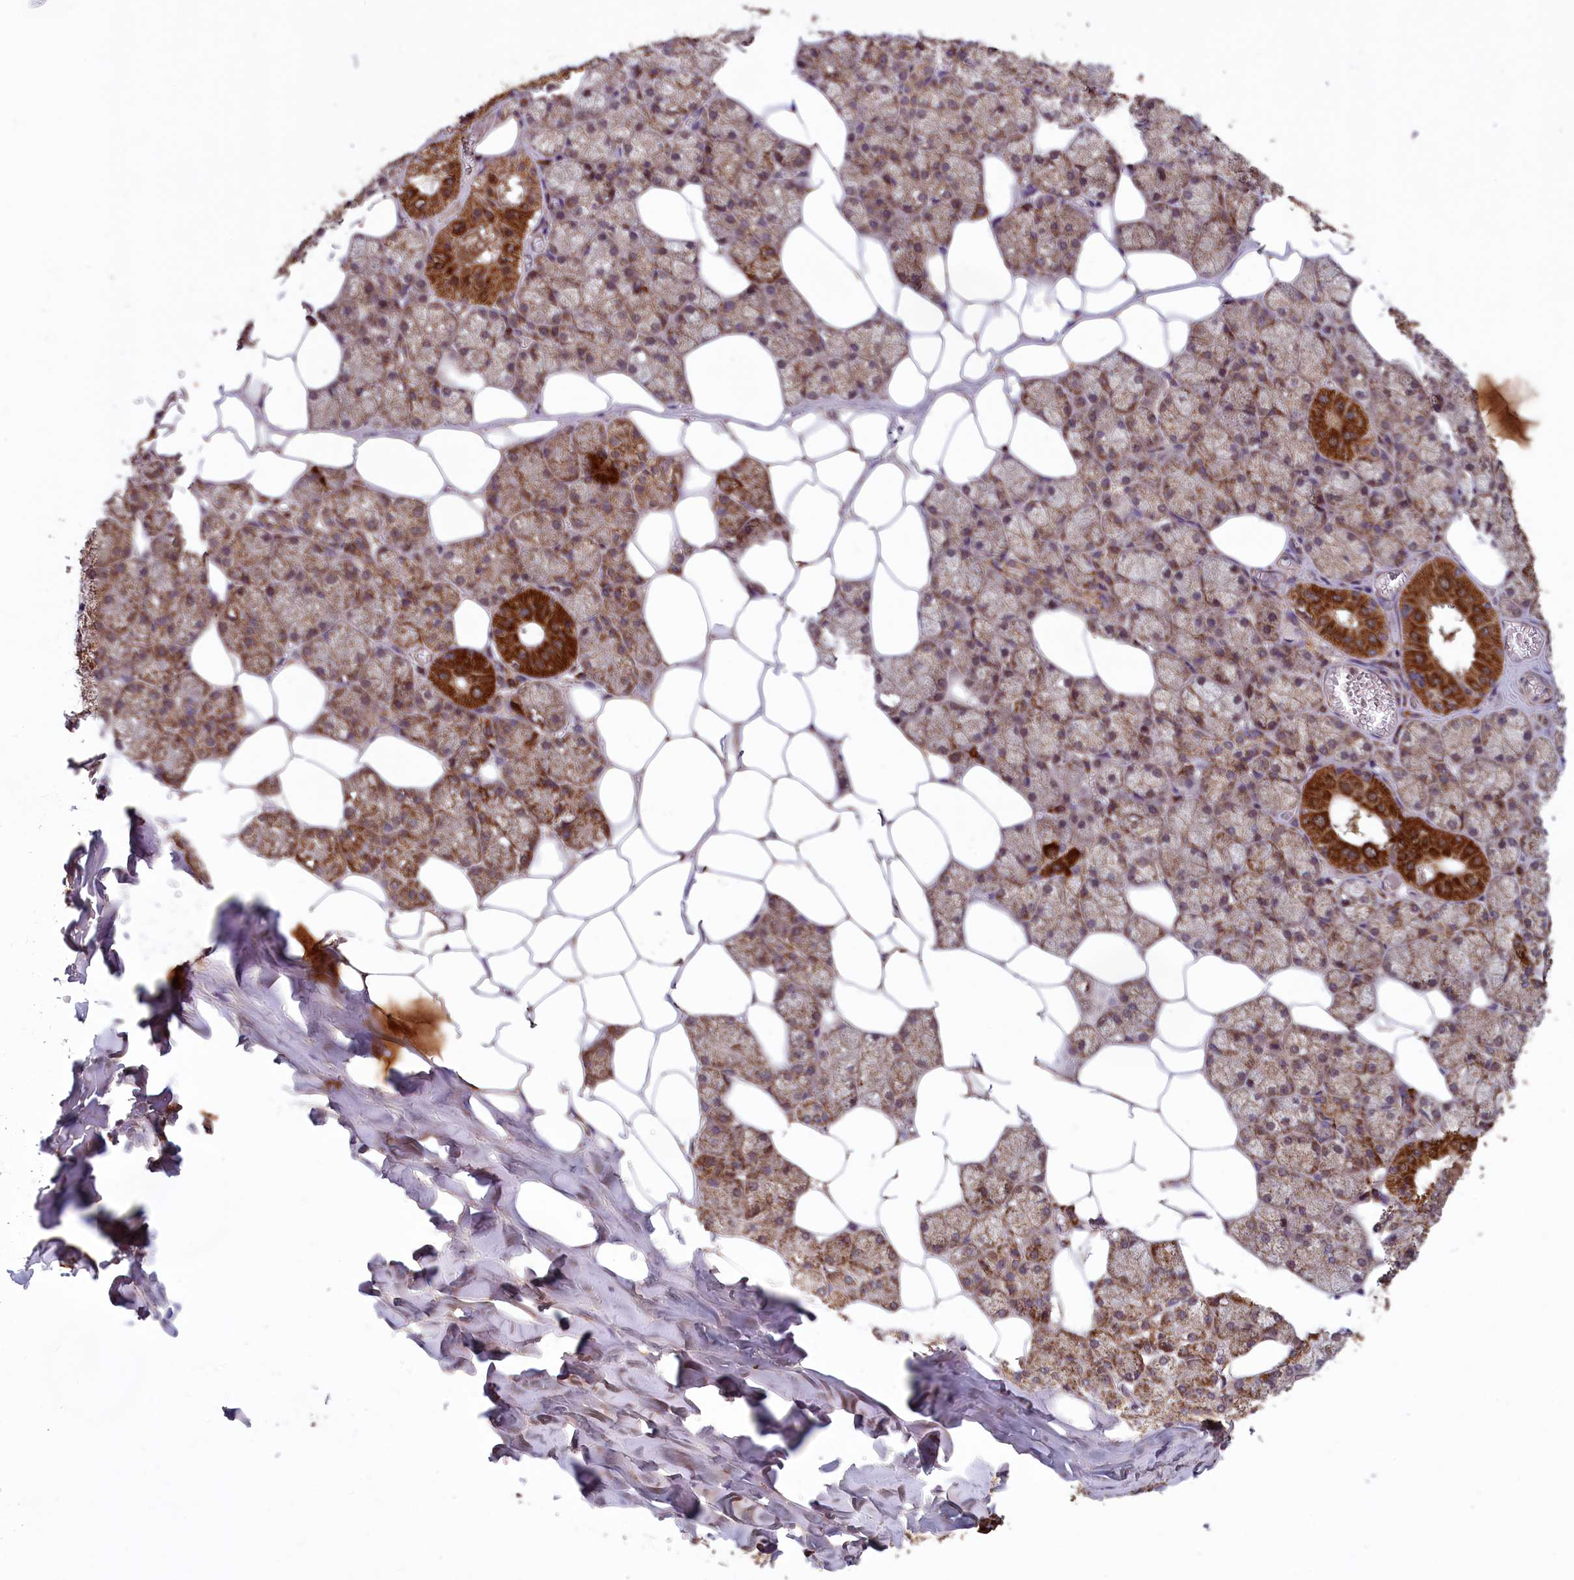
{"staining": {"intensity": "strong", "quantity": "25%-75%", "location": "cytoplasmic/membranous"}, "tissue": "salivary gland", "cell_type": "Glandular cells", "image_type": "normal", "snomed": [{"axis": "morphology", "description": "Normal tissue, NOS"}, {"axis": "topography", "description": "Salivary gland"}], "caption": "This photomicrograph shows IHC staining of unremarkable human salivary gland, with high strong cytoplasmic/membranous staining in approximately 25%-75% of glandular cells.", "gene": "CCDC15", "patient": {"sex": "male", "age": 62}}